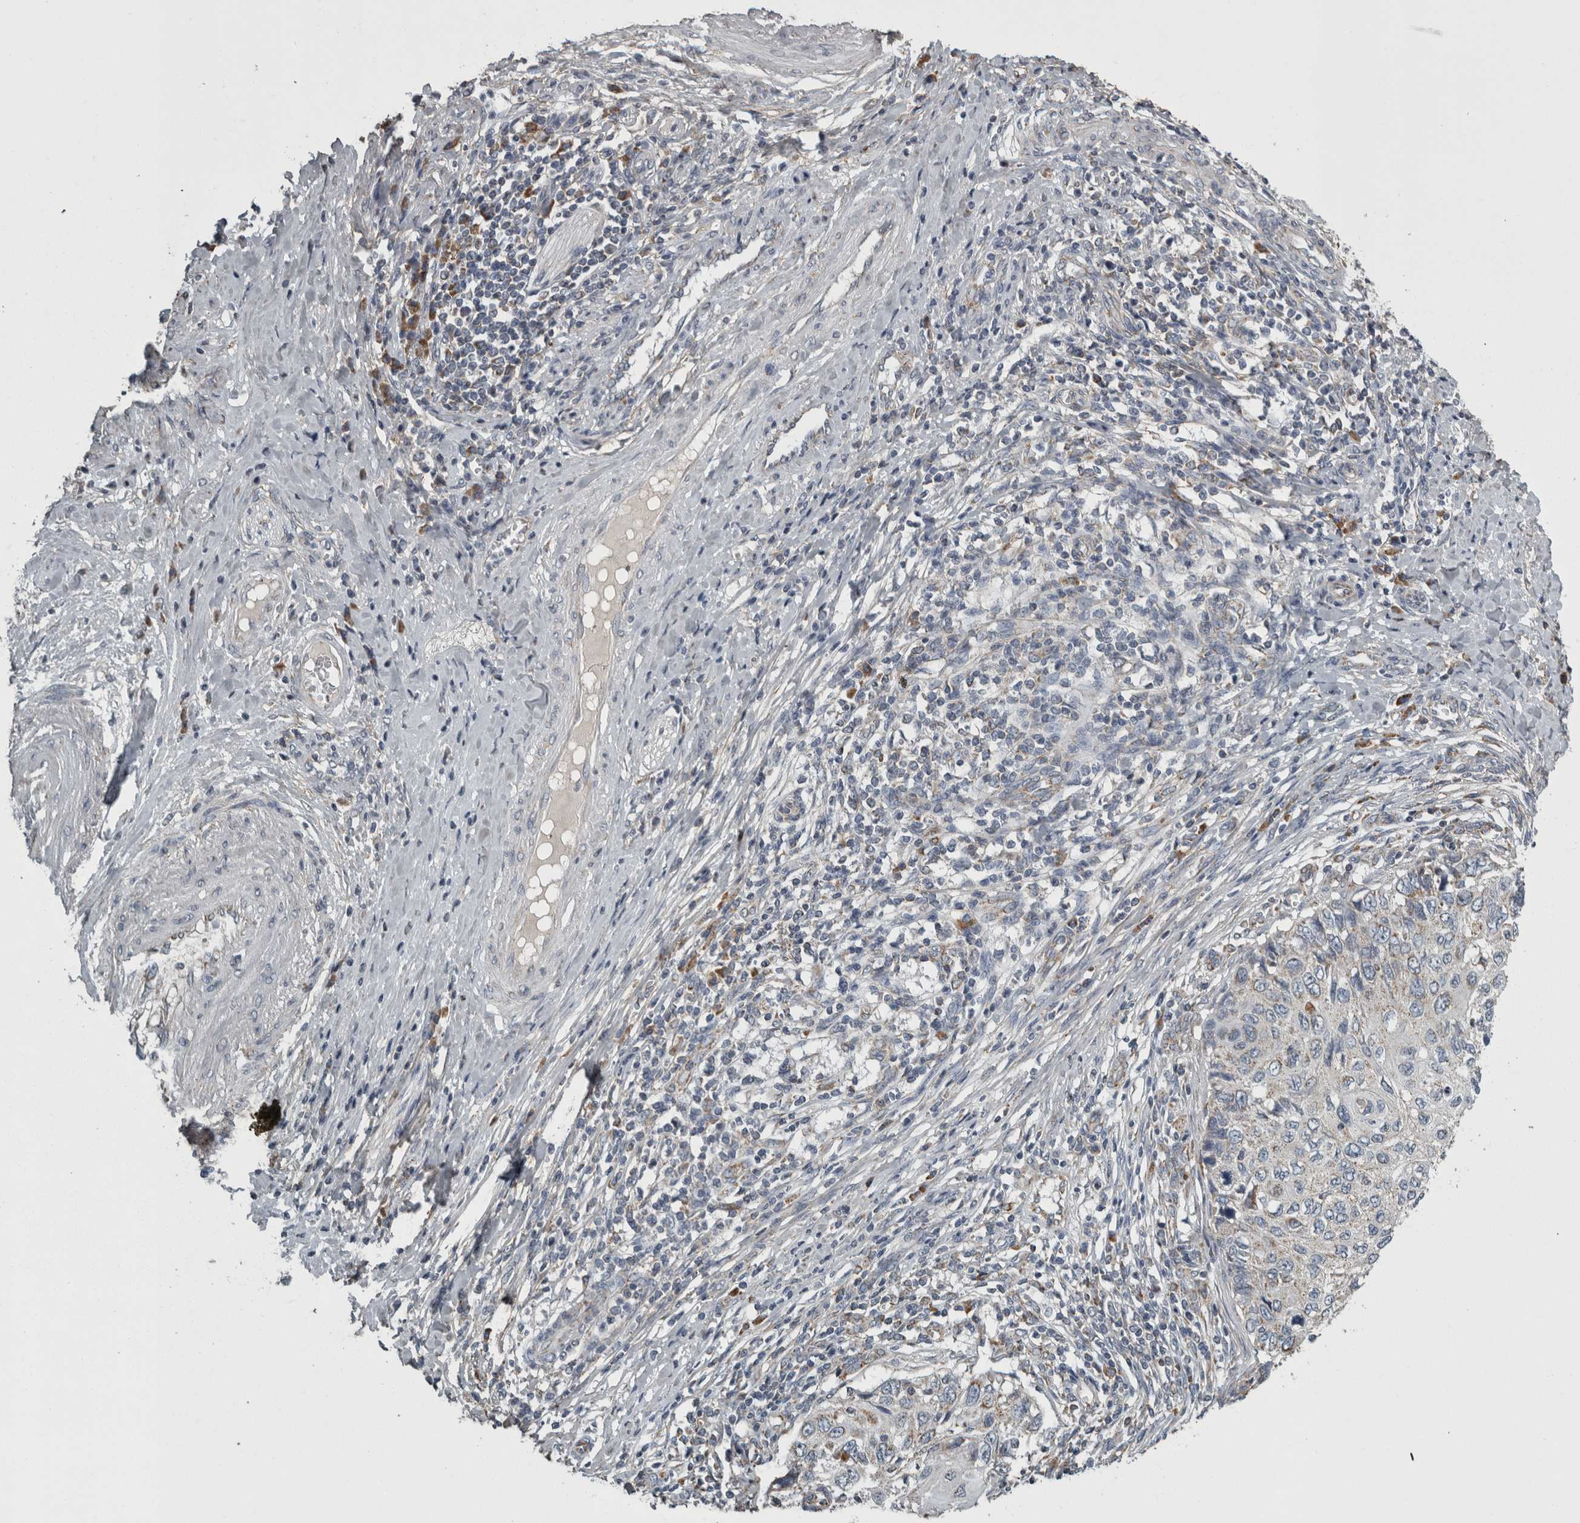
{"staining": {"intensity": "weak", "quantity": "25%-75%", "location": "cytoplasmic/membranous"}, "tissue": "cervical cancer", "cell_type": "Tumor cells", "image_type": "cancer", "snomed": [{"axis": "morphology", "description": "Squamous cell carcinoma, NOS"}, {"axis": "topography", "description": "Cervix"}], "caption": "Immunohistochemistry (IHC) of squamous cell carcinoma (cervical) demonstrates low levels of weak cytoplasmic/membranous staining in approximately 25%-75% of tumor cells. Using DAB (brown) and hematoxylin (blue) stains, captured at high magnification using brightfield microscopy.", "gene": "FRK", "patient": {"sex": "female", "age": 70}}